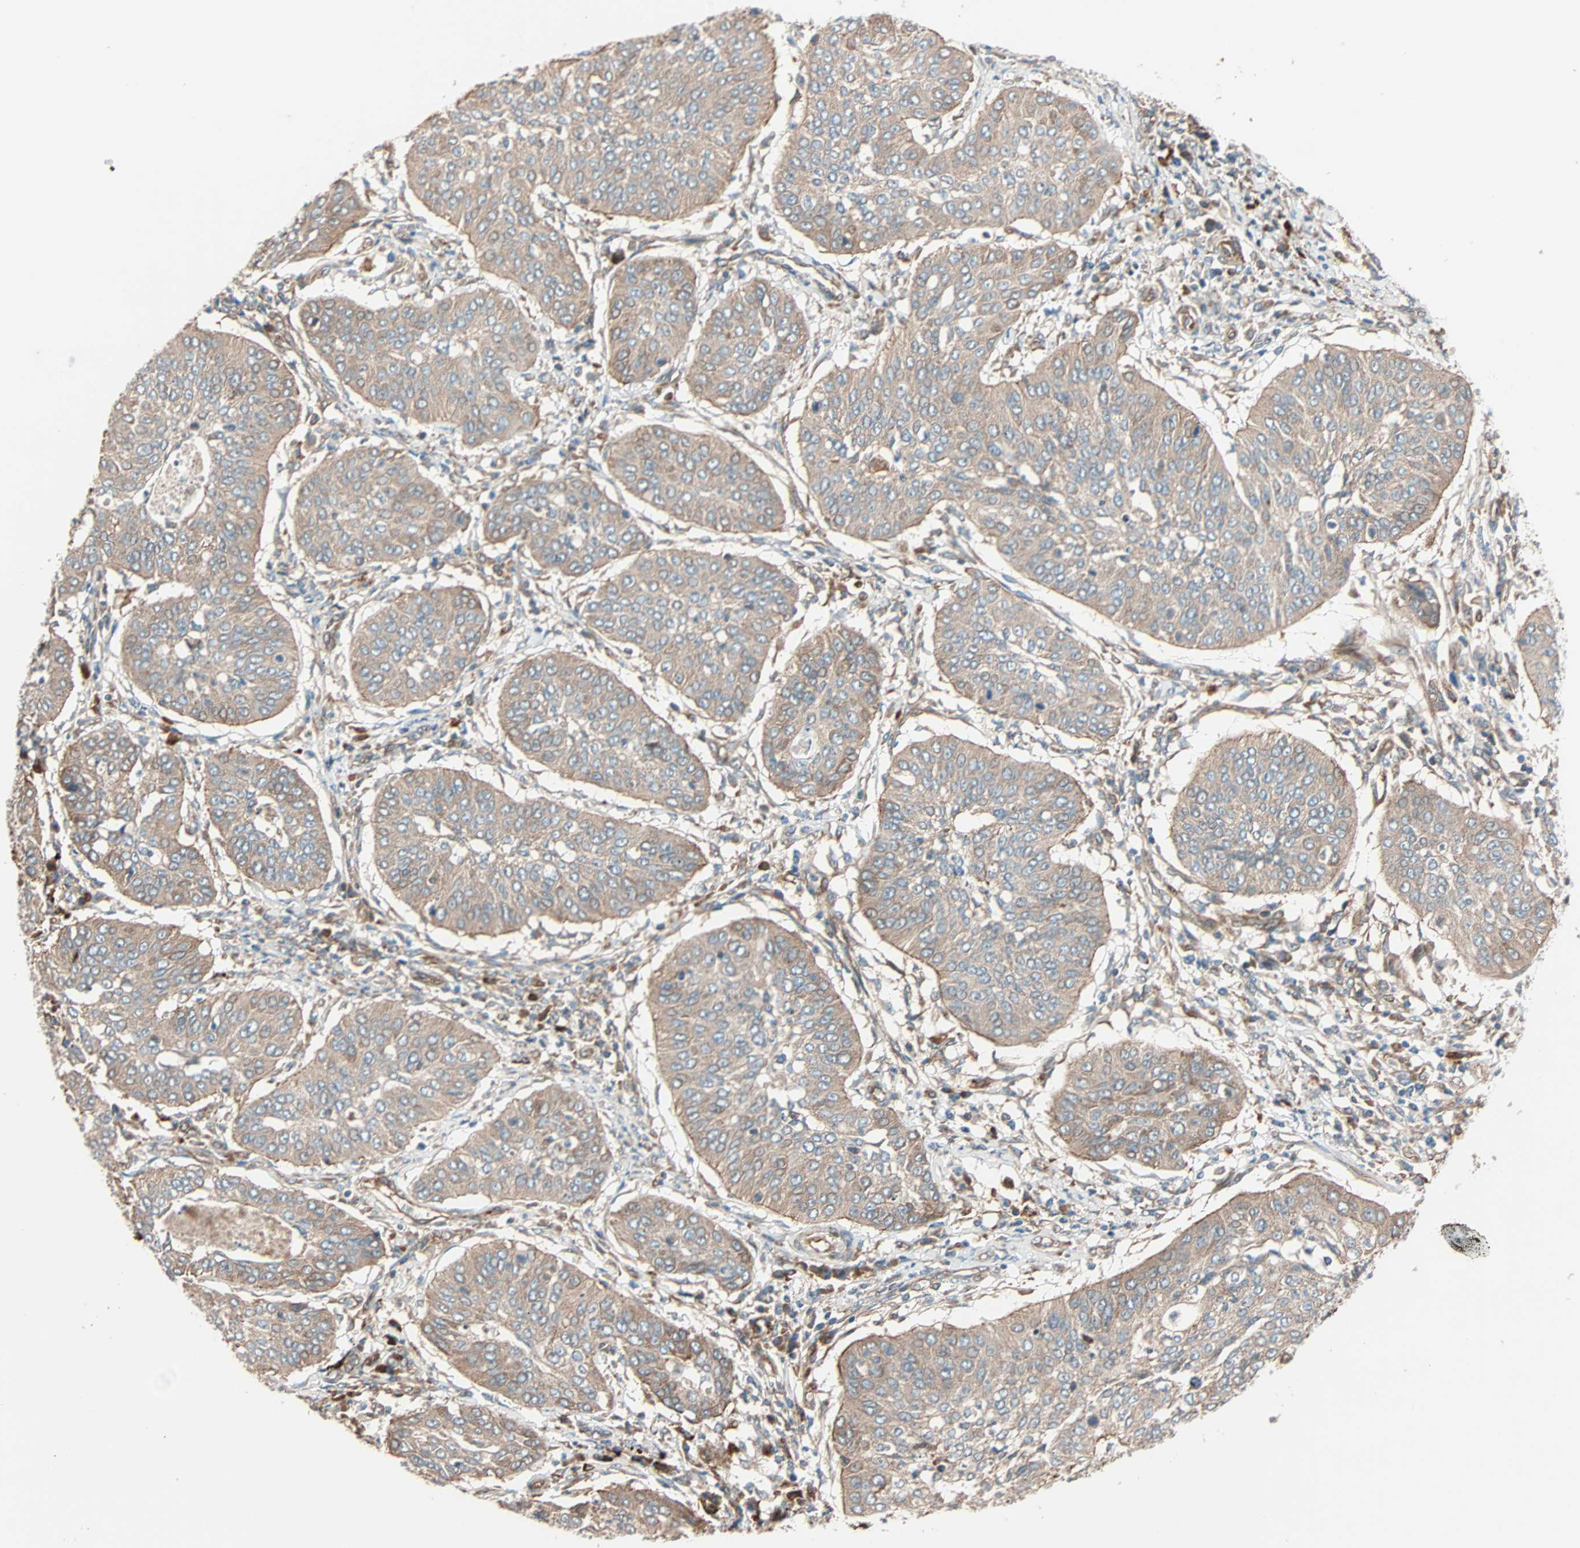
{"staining": {"intensity": "weak", "quantity": ">75%", "location": "cytoplasmic/membranous"}, "tissue": "cervical cancer", "cell_type": "Tumor cells", "image_type": "cancer", "snomed": [{"axis": "morphology", "description": "Normal tissue, NOS"}, {"axis": "morphology", "description": "Squamous cell carcinoma, NOS"}, {"axis": "topography", "description": "Cervix"}], "caption": "DAB (3,3'-diaminobenzidine) immunohistochemical staining of human cervical cancer (squamous cell carcinoma) demonstrates weak cytoplasmic/membranous protein expression in about >75% of tumor cells.", "gene": "PHYH", "patient": {"sex": "female", "age": 39}}